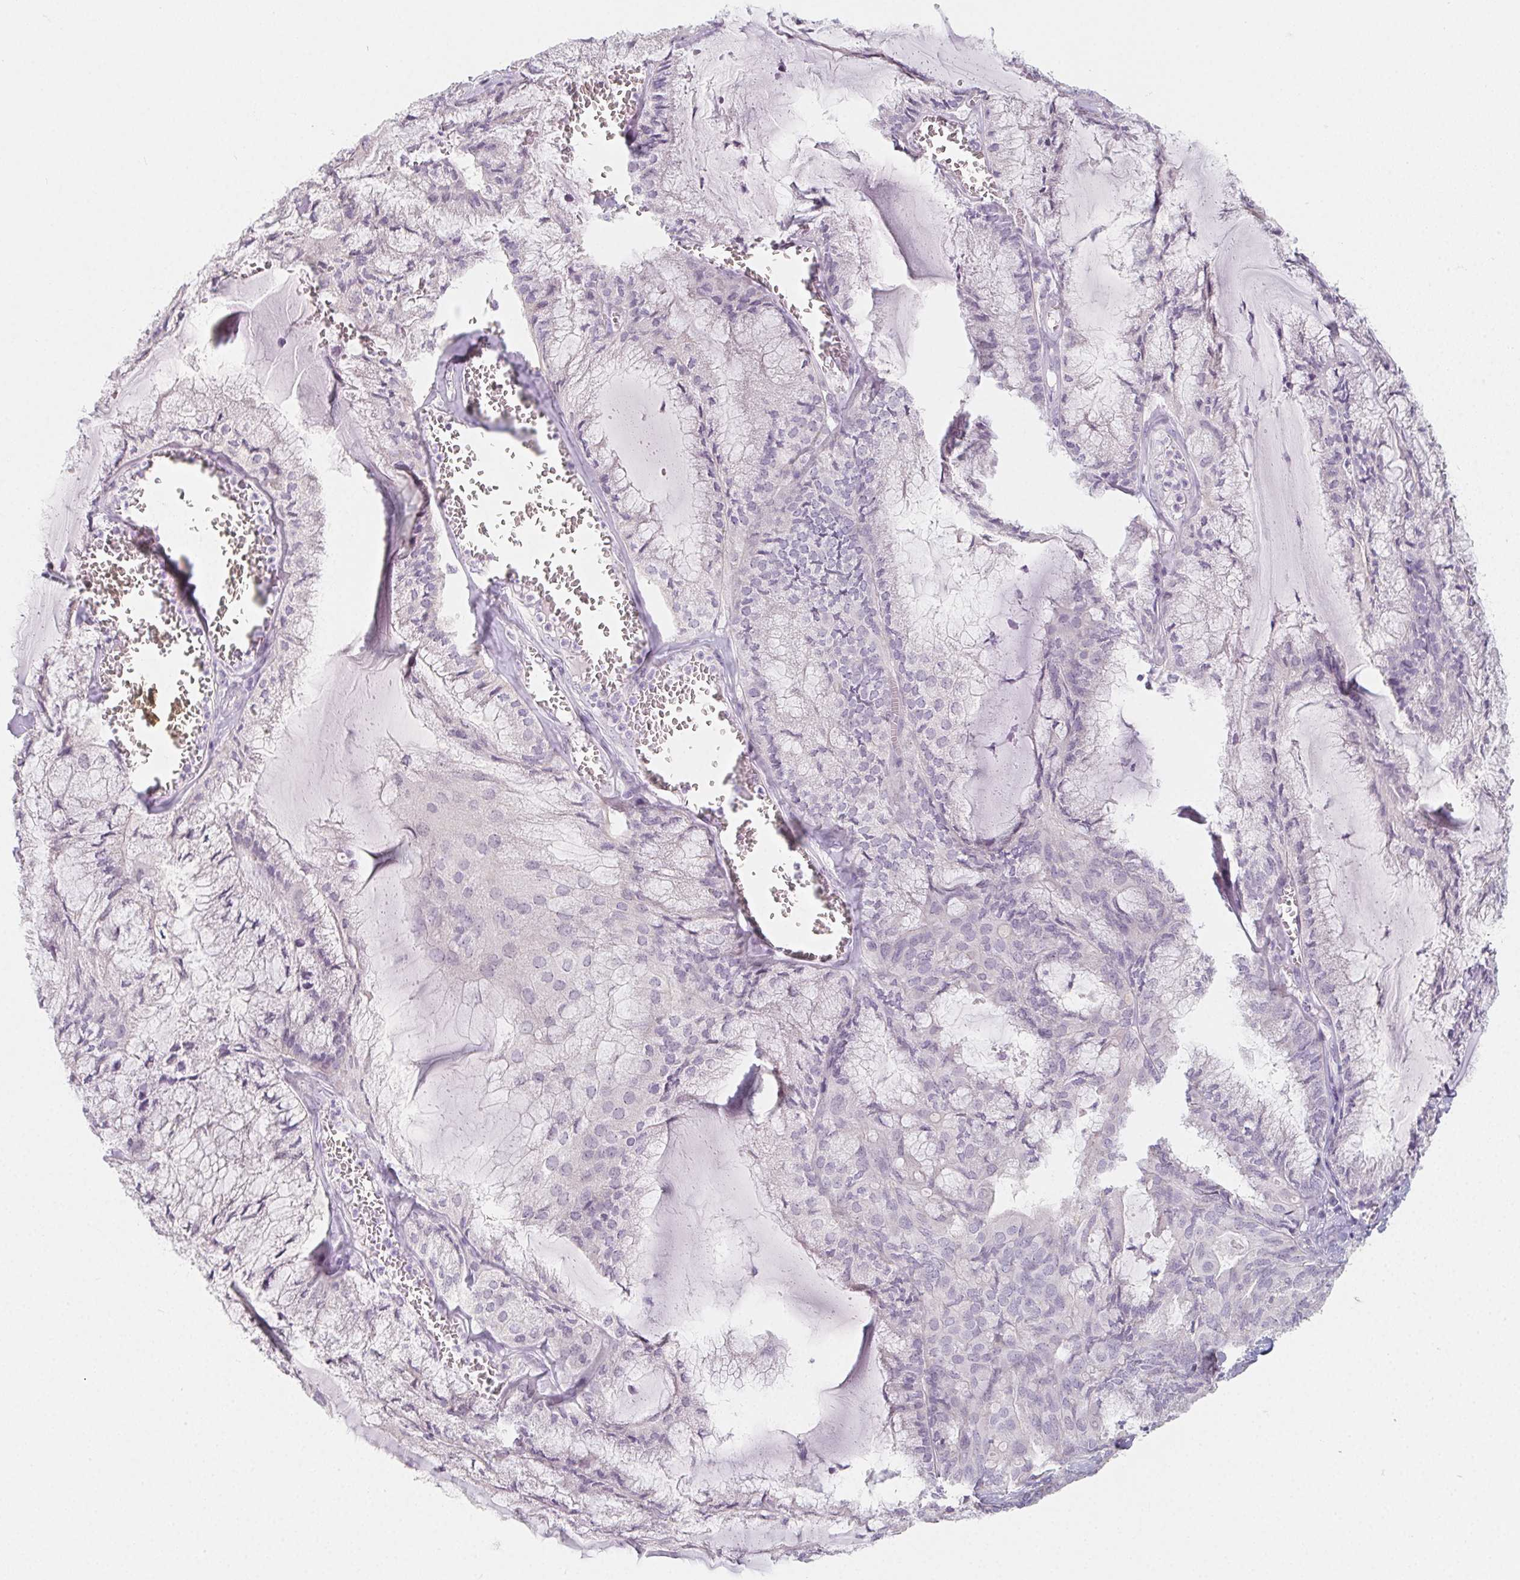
{"staining": {"intensity": "negative", "quantity": "none", "location": "none"}, "tissue": "endometrial cancer", "cell_type": "Tumor cells", "image_type": "cancer", "snomed": [{"axis": "morphology", "description": "Carcinoma, NOS"}, {"axis": "topography", "description": "Endometrium"}], "caption": "The image shows no significant positivity in tumor cells of endometrial carcinoma. (Stains: DAB IHC with hematoxylin counter stain, Microscopy: brightfield microscopy at high magnification).", "gene": "GLIPR1L1", "patient": {"sex": "female", "age": 62}}